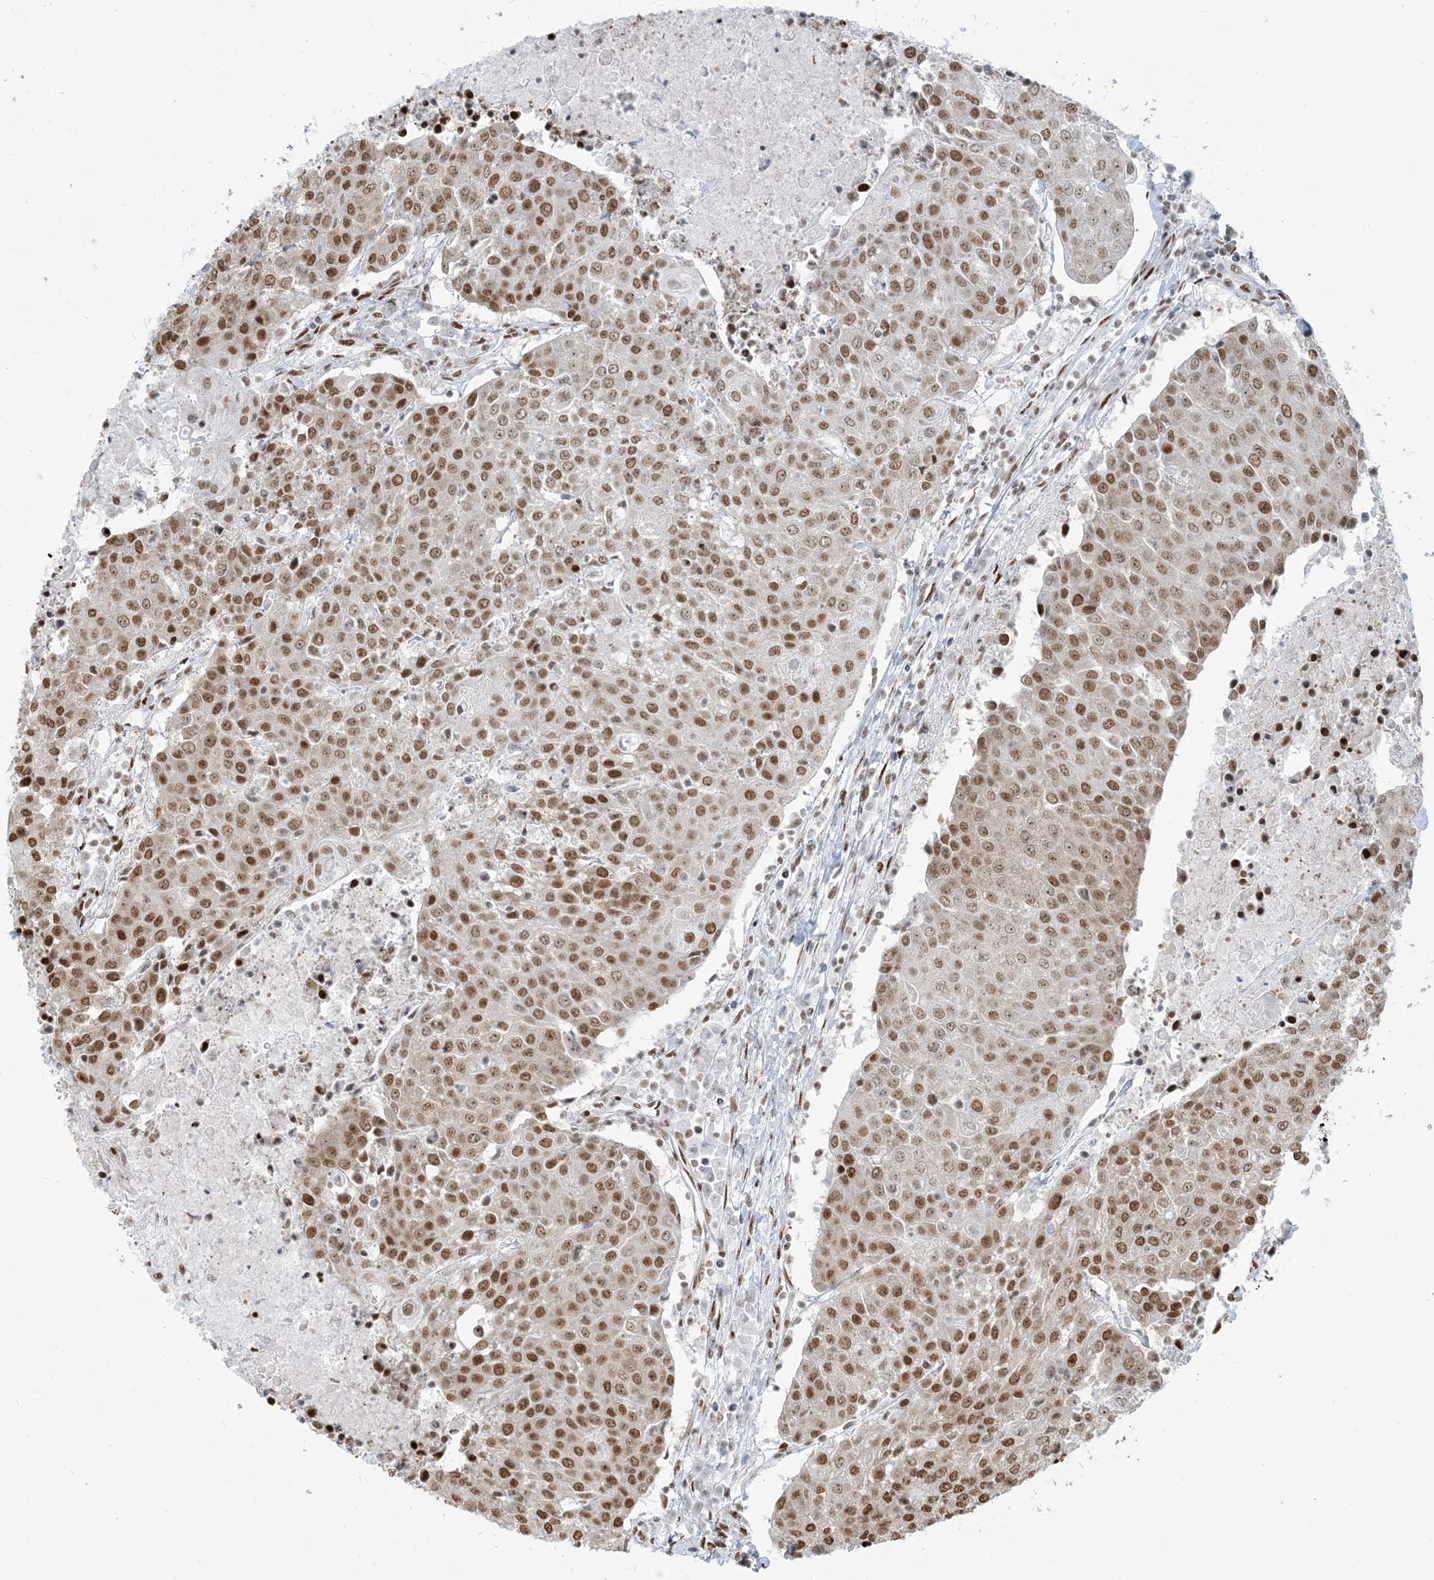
{"staining": {"intensity": "moderate", "quantity": ">75%", "location": "nuclear"}, "tissue": "urothelial cancer", "cell_type": "Tumor cells", "image_type": "cancer", "snomed": [{"axis": "morphology", "description": "Urothelial carcinoma, High grade"}, {"axis": "topography", "description": "Urinary bladder"}], "caption": "Tumor cells display moderate nuclear staining in approximately >75% of cells in urothelial cancer.", "gene": "STAG1", "patient": {"sex": "female", "age": 85}}